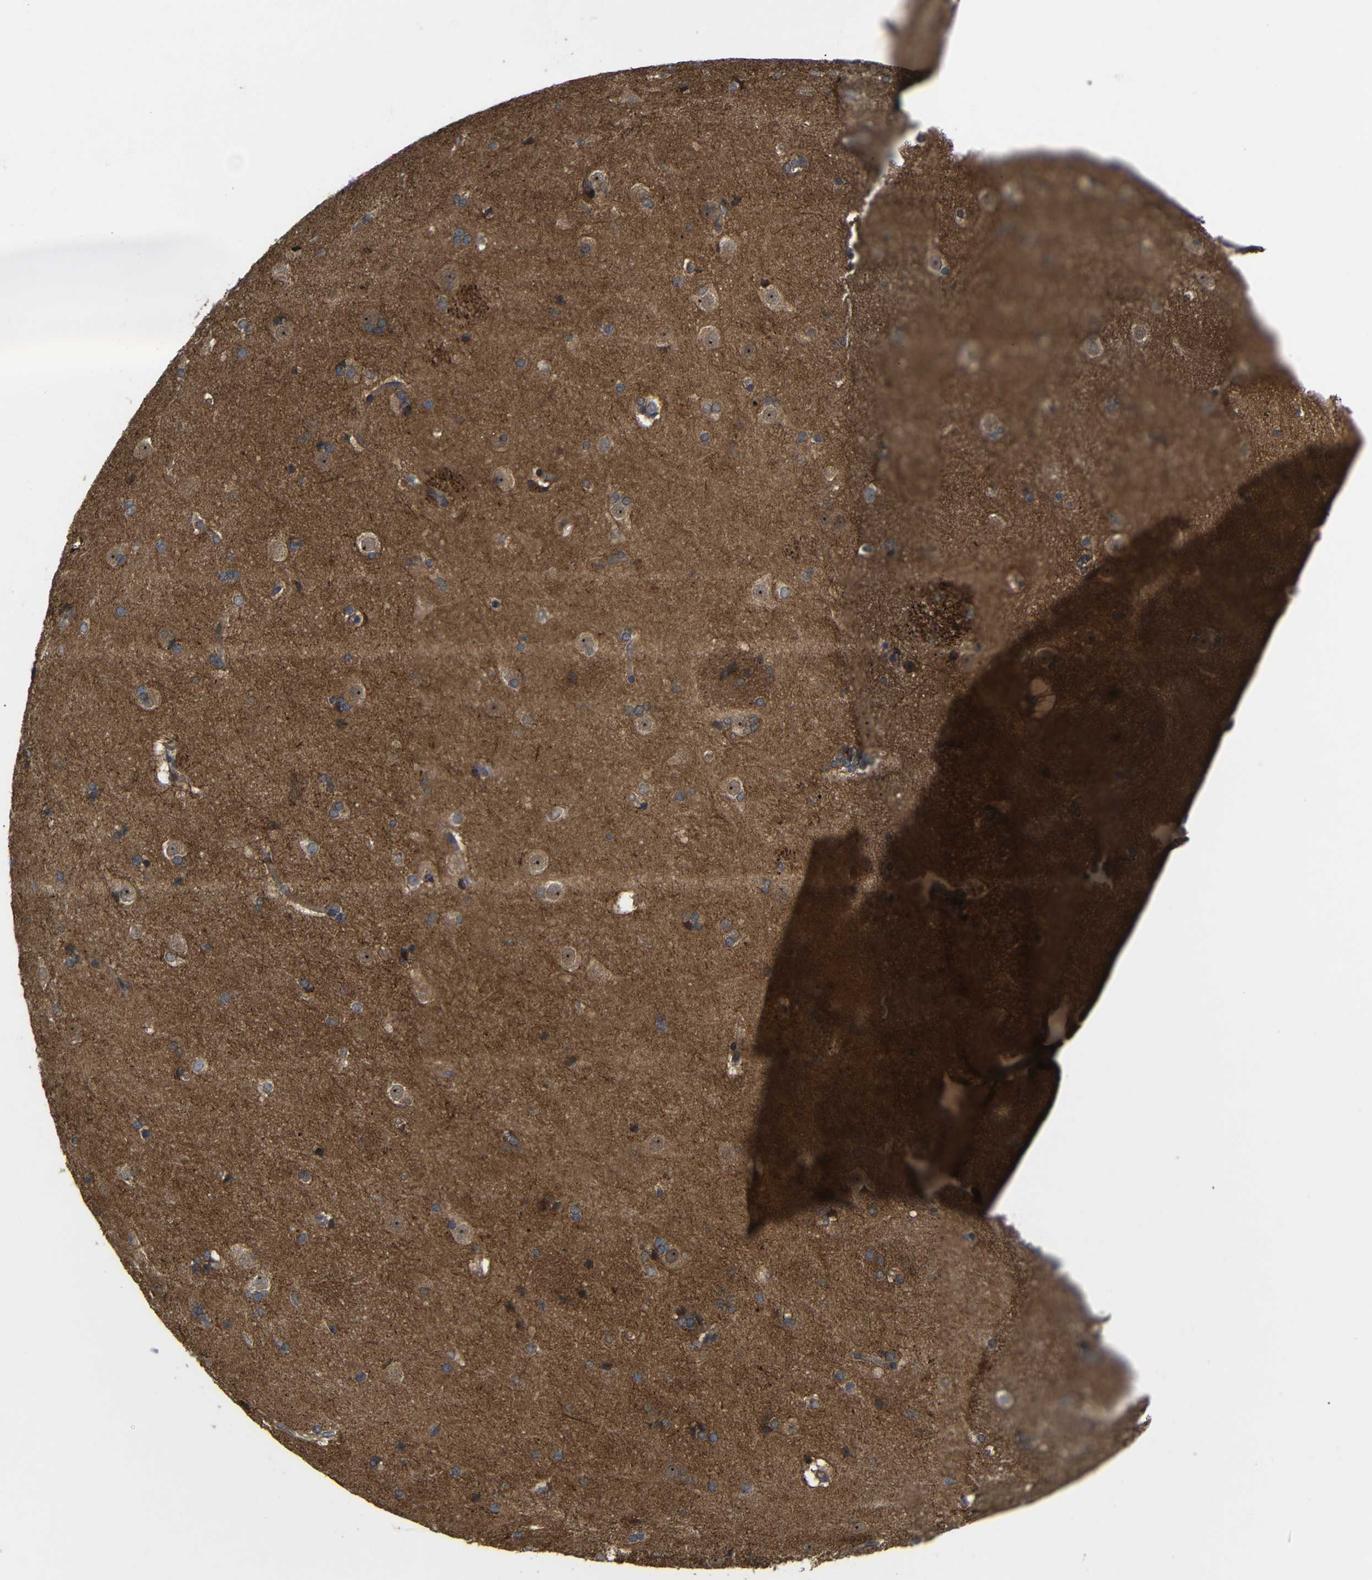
{"staining": {"intensity": "negative", "quantity": "none", "location": "none"}, "tissue": "caudate", "cell_type": "Glial cells", "image_type": "normal", "snomed": [{"axis": "morphology", "description": "Normal tissue, NOS"}, {"axis": "topography", "description": "Lateral ventricle wall"}], "caption": "DAB immunohistochemical staining of benign caudate exhibits no significant expression in glial cells.", "gene": "P3H2", "patient": {"sex": "female", "age": 19}}